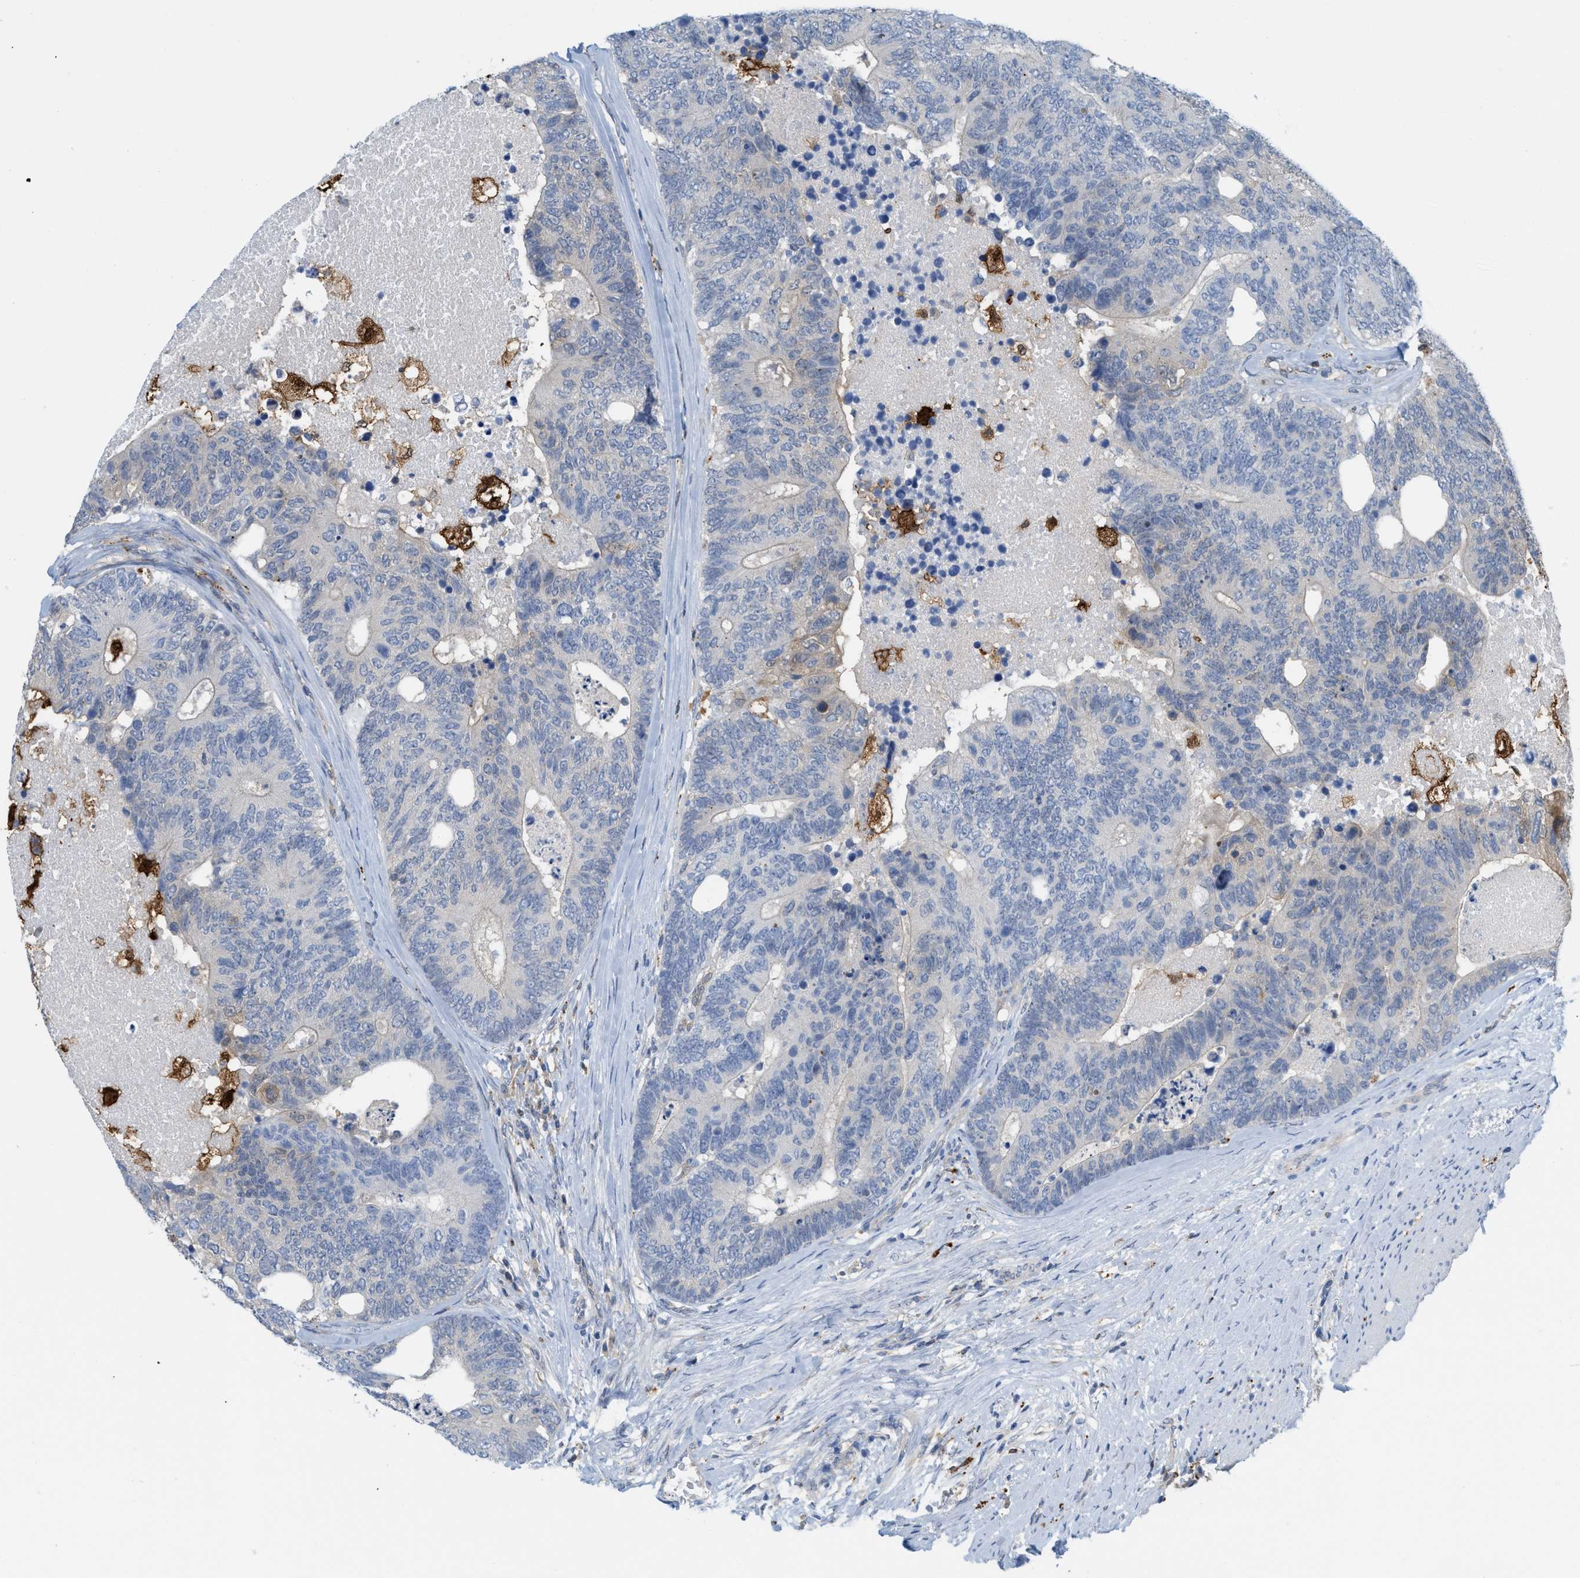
{"staining": {"intensity": "weak", "quantity": "<25%", "location": "cytoplasmic/membranous"}, "tissue": "colorectal cancer", "cell_type": "Tumor cells", "image_type": "cancer", "snomed": [{"axis": "morphology", "description": "Adenocarcinoma, NOS"}, {"axis": "topography", "description": "Colon"}], "caption": "Colorectal cancer stained for a protein using immunohistochemistry (IHC) demonstrates no staining tumor cells.", "gene": "CSTB", "patient": {"sex": "female", "age": 67}}